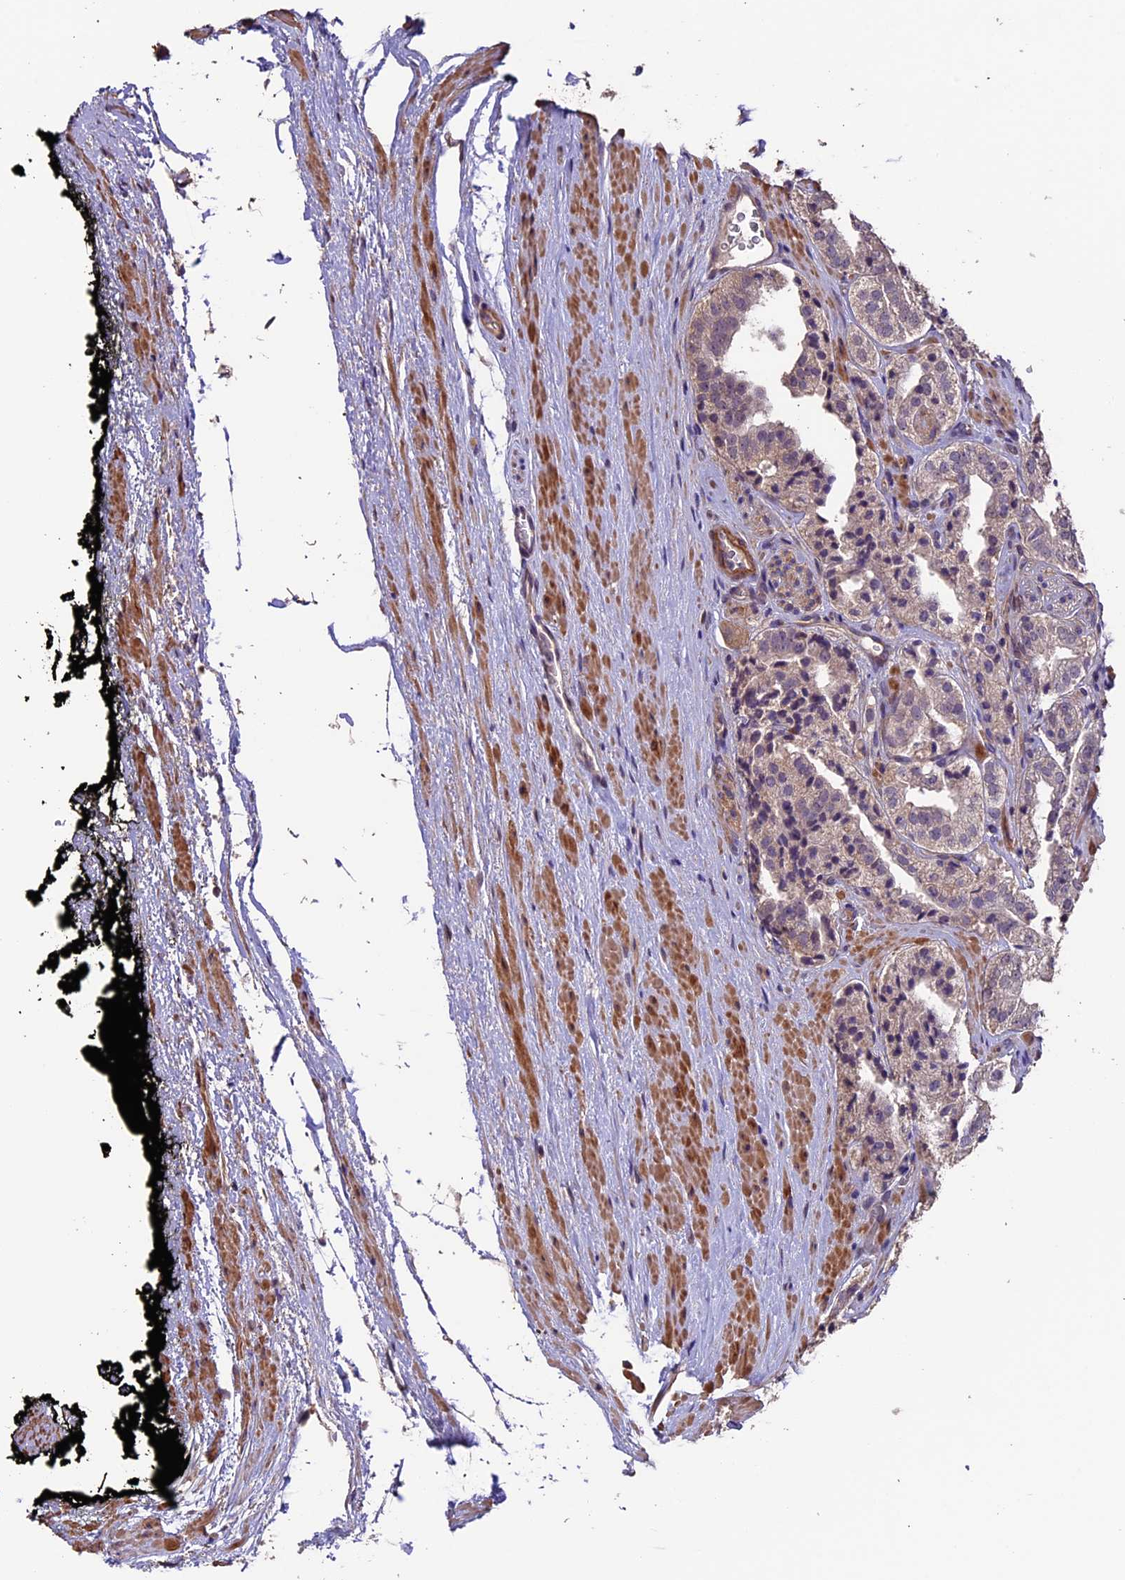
{"staining": {"intensity": "weak", "quantity": "<25%", "location": "cytoplasmic/membranous"}, "tissue": "prostate cancer", "cell_type": "Tumor cells", "image_type": "cancer", "snomed": [{"axis": "morphology", "description": "Adenocarcinoma, High grade"}, {"axis": "topography", "description": "Prostate"}], "caption": "The immunohistochemistry histopathology image has no significant expression in tumor cells of high-grade adenocarcinoma (prostate) tissue.", "gene": "GNB5", "patient": {"sex": "male", "age": 71}}